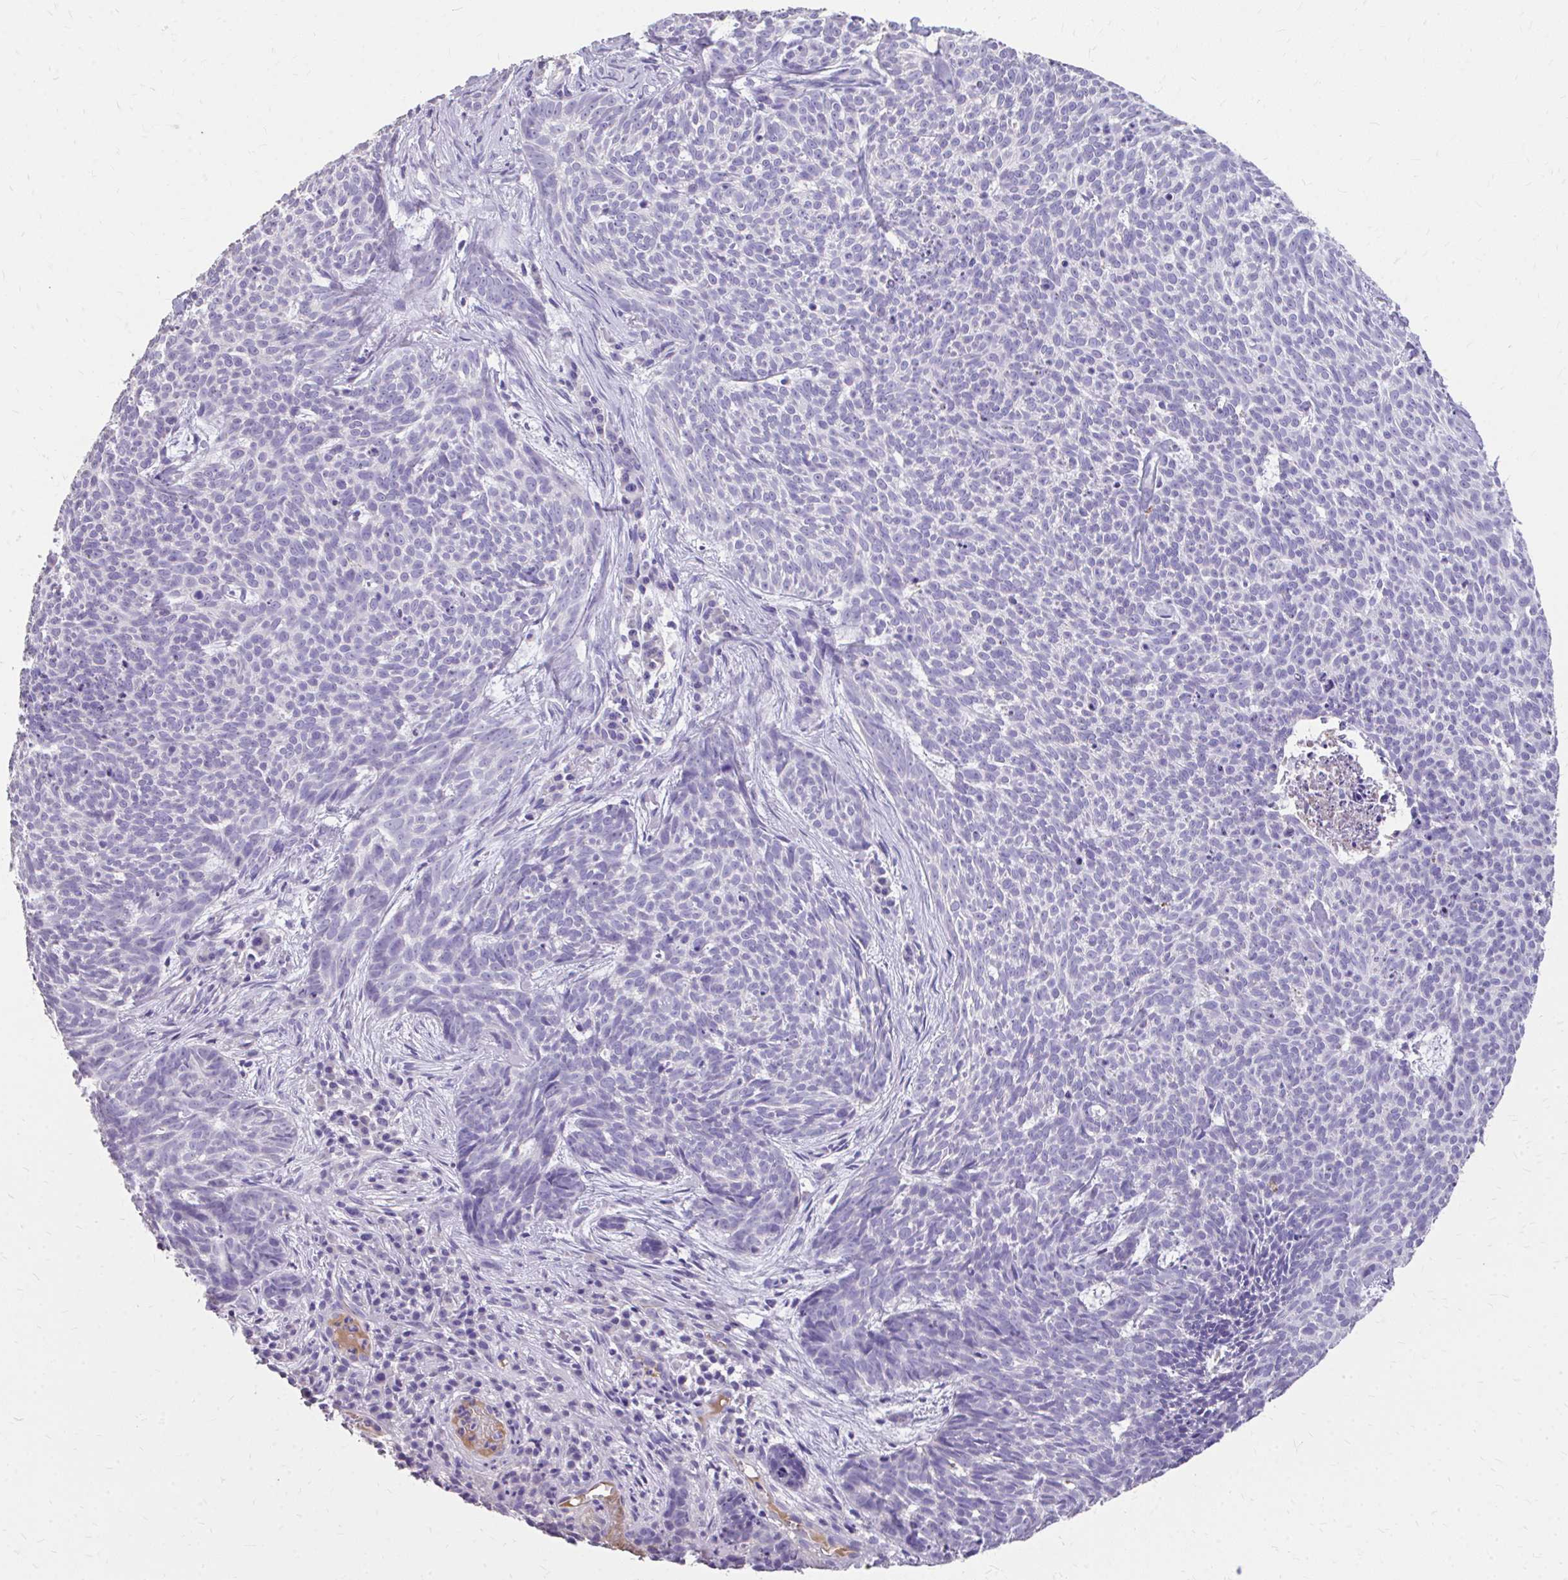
{"staining": {"intensity": "negative", "quantity": "none", "location": "none"}, "tissue": "skin cancer", "cell_type": "Tumor cells", "image_type": "cancer", "snomed": [{"axis": "morphology", "description": "Basal cell carcinoma"}, {"axis": "topography", "description": "Skin"}], "caption": "Skin cancer was stained to show a protein in brown. There is no significant expression in tumor cells. (DAB immunohistochemistry (IHC), high magnification).", "gene": "CFH", "patient": {"sex": "female", "age": 93}}